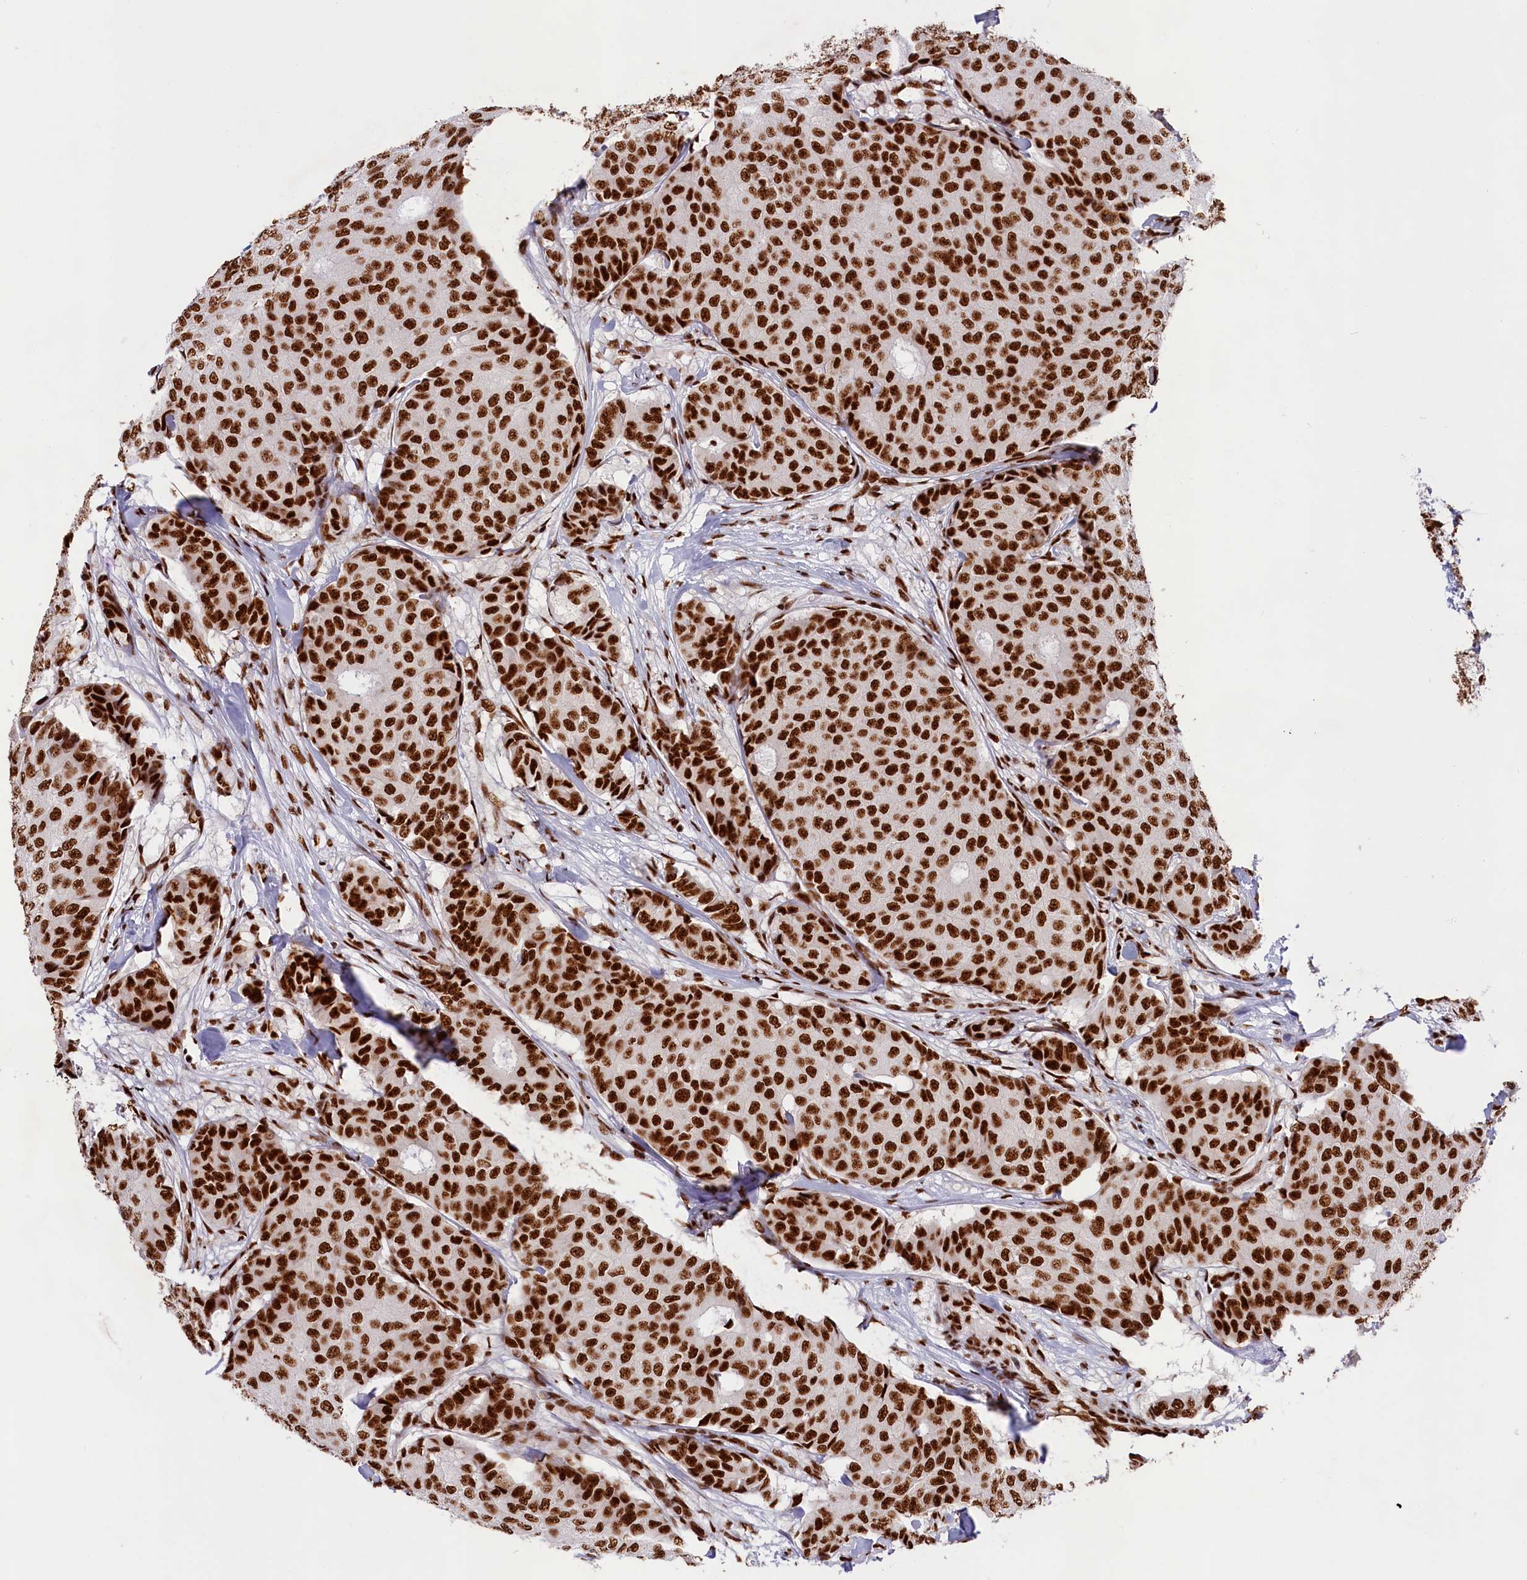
{"staining": {"intensity": "strong", "quantity": ">75%", "location": "nuclear"}, "tissue": "breast cancer", "cell_type": "Tumor cells", "image_type": "cancer", "snomed": [{"axis": "morphology", "description": "Duct carcinoma"}, {"axis": "topography", "description": "Breast"}], "caption": "Protein analysis of infiltrating ductal carcinoma (breast) tissue displays strong nuclear staining in about >75% of tumor cells.", "gene": "SNRNP70", "patient": {"sex": "female", "age": 75}}